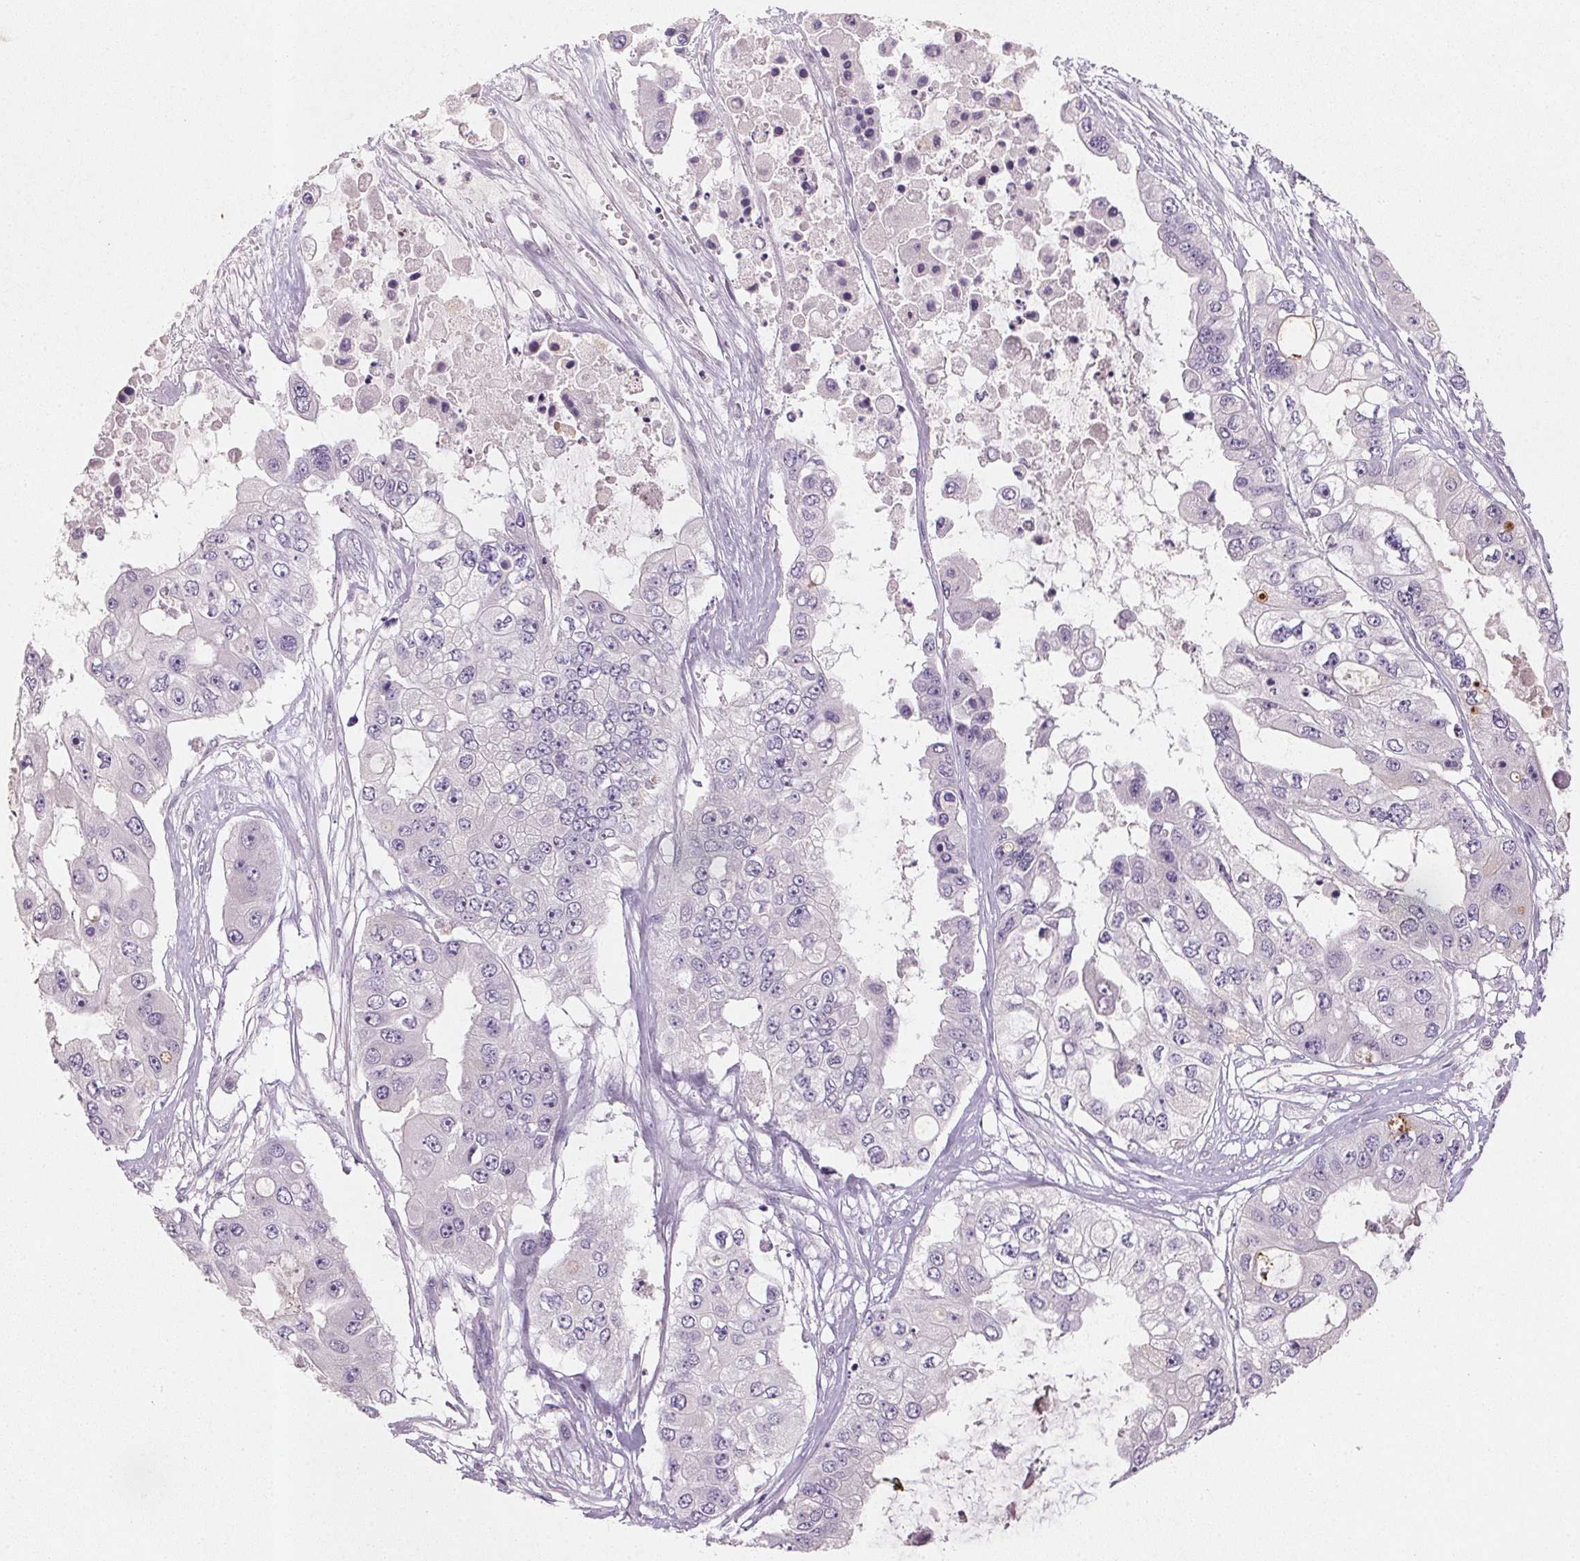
{"staining": {"intensity": "negative", "quantity": "none", "location": "none"}, "tissue": "ovarian cancer", "cell_type": "Tumor cells", "image_type": "cancer", "snomed": [{"axis": "morphology", "description": "Cystadenocarcinoma, serous, NOS"}, {"axis": "topography", "description": "Ovary"}], "caption": "Tumor cells are negative for protein expression in human serous cystadenocarcinoma (ovarian).", "gene": "CXCL5", "patient": {"sex": "female", "age": 56}}